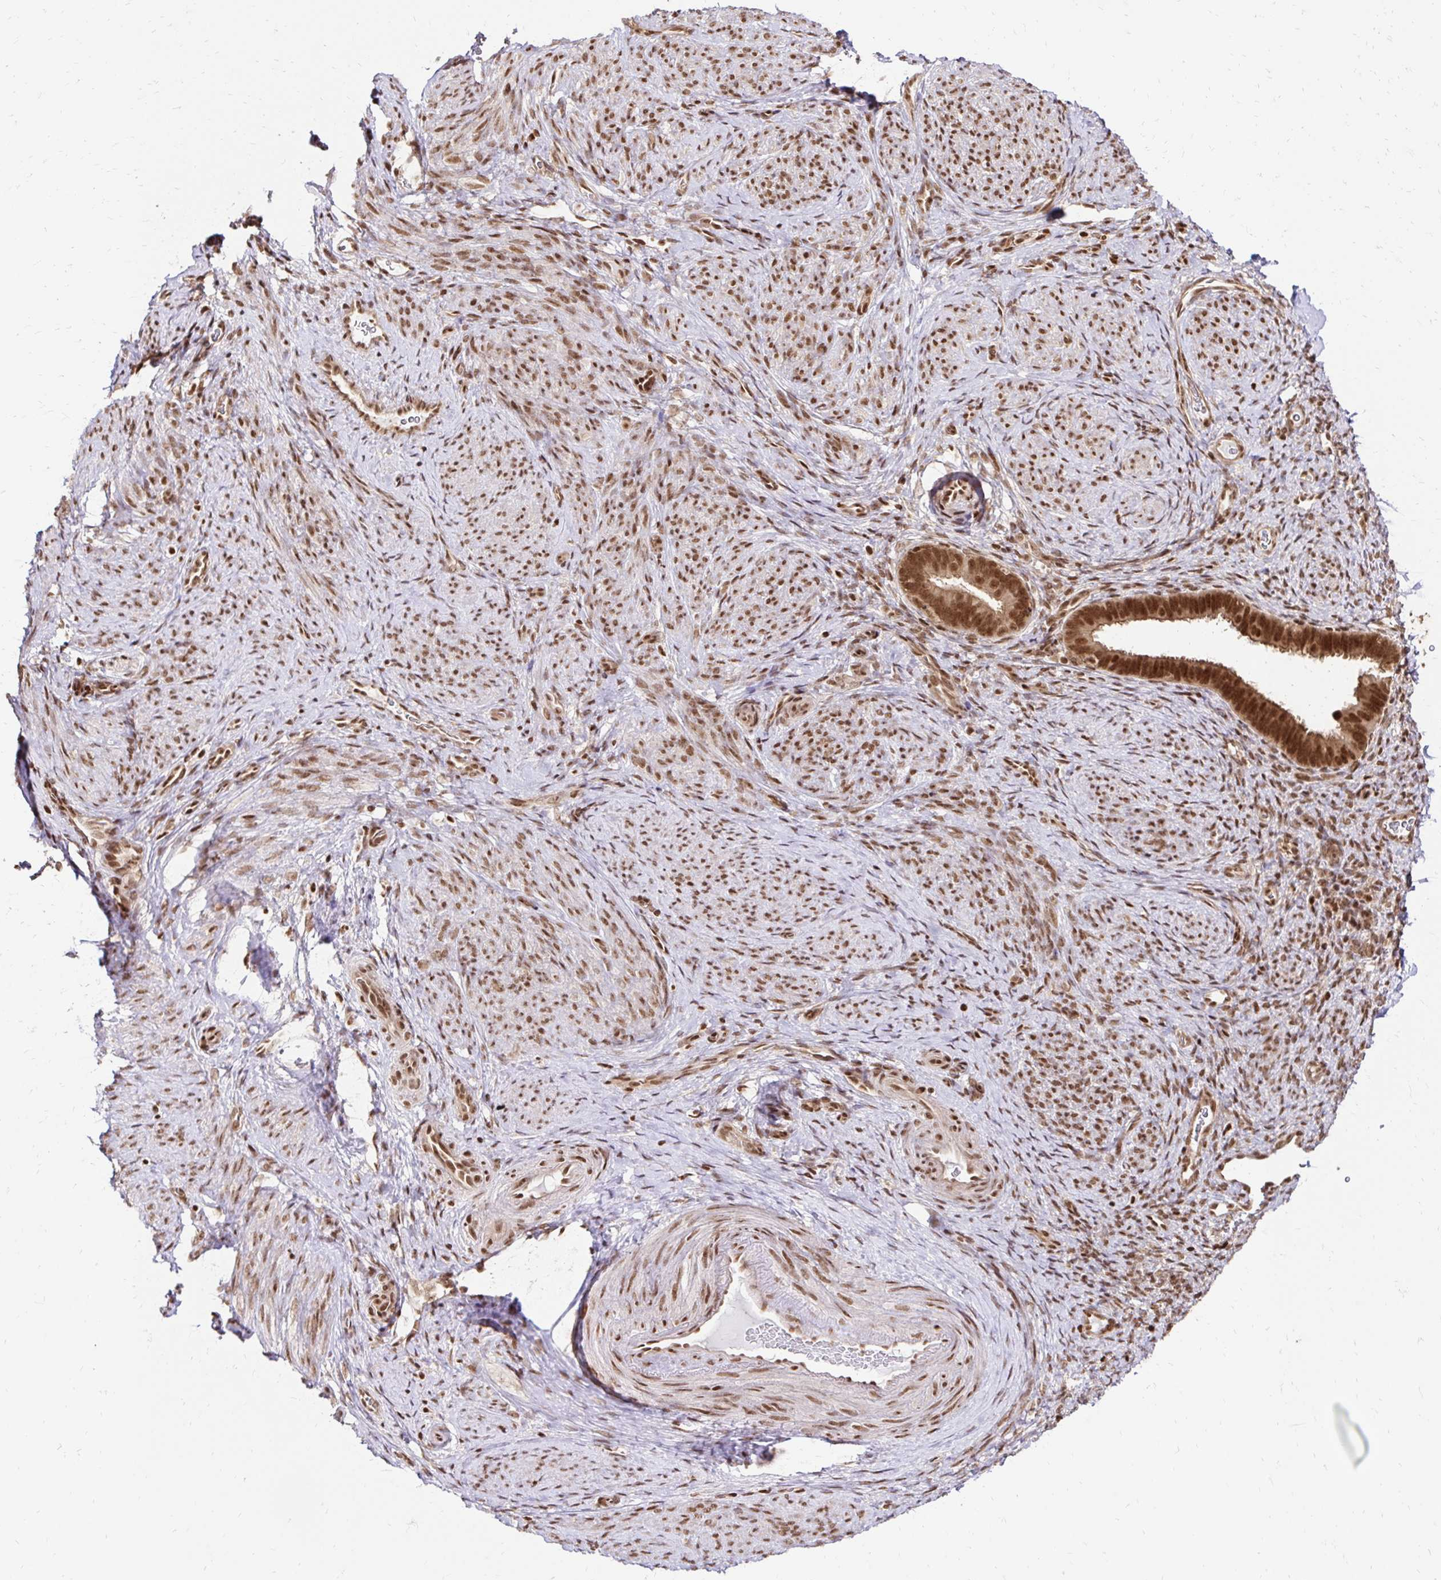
{"staining": {"intensity": "moderate", "quantity": "25%-75%", "location": "nuclear"}, "tissue": "endometrium", "cell_type": "Cells in endometrial stroma", "image_type": "normal", "snomed": [{"axis": "morphology", "description": "Normal tissue, NOS"}, {"axis": "topography", "description": "Endometrium"}], "caption": "Brown immunohistochemical staining in normal endometrium demonstrates moderate nuclear staining in about 25%-75% of cells in endometrial stroma. (DAB IHC, brown staining for protein, blue staining for nuclei).", "gene": "GLYR1", "patient": {"sex": "female", "age": 34}}